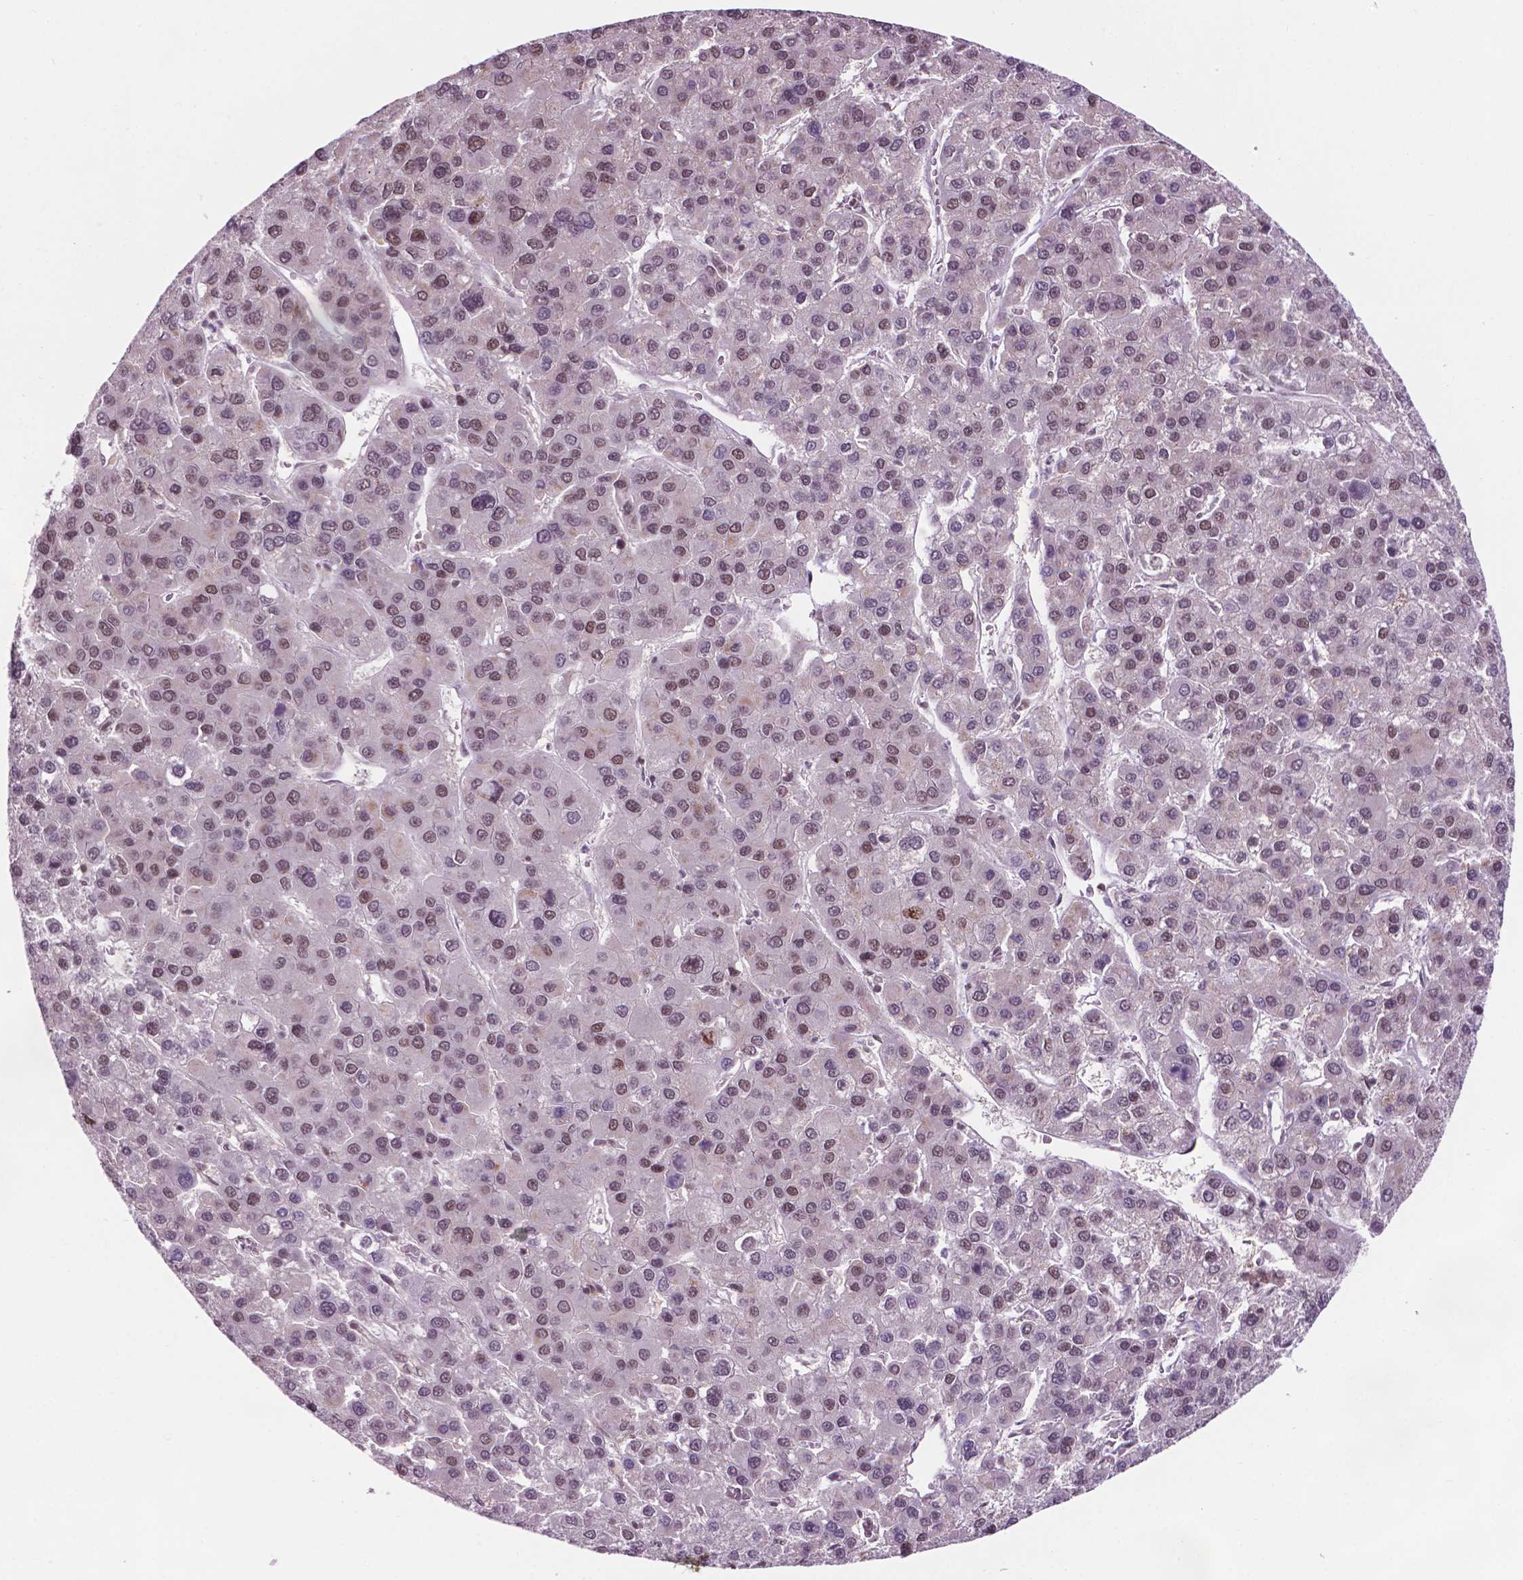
{"staining": {"intensity": "moderate", "quantity": "25%-75%", "location": "nuclear"}, "tissue": "liver cancer", "cell_type": "Tumor cells", "image_type": "cancer", "snomed": [{"axis": "morphology", "description": "Carcinoma, Hepatocellular, NOS"}, {"axis": "topography", "description": "Liver"}], "caption": "Human liver hepatocellular carcinoma stained with a protein marker displays moderate staining in tumor cells.", "gene": "PER2", "patient": {"sex": "female", "age": 41}}